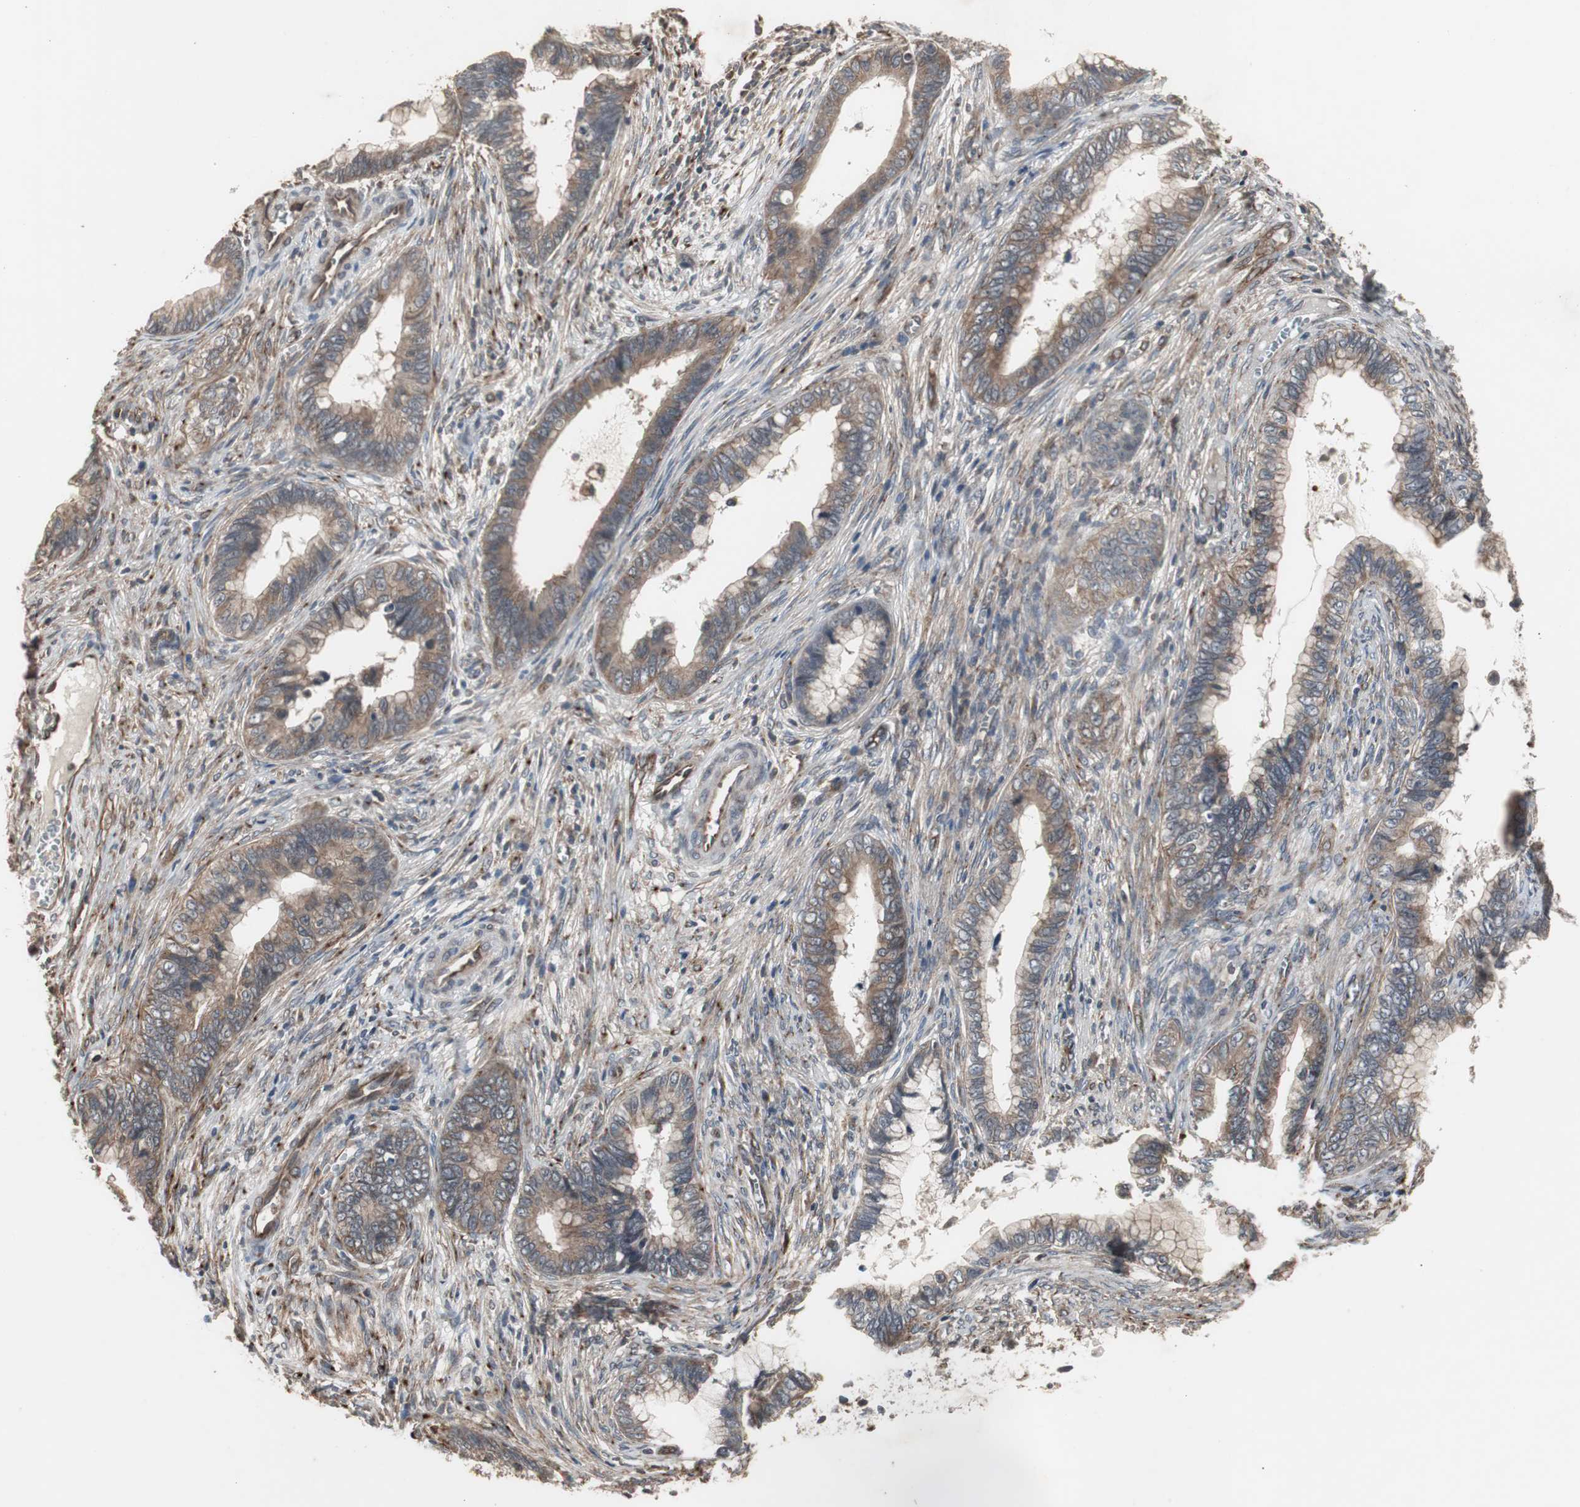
{"staining": {"intensity": "weak", "quantity": ">75%", "location": "cytoplasmic/membranous"}, "tissue": "cervical cancer", "cell_type": "Tumor cells", "image_type": "cancer", "snomed": [{"axis": "morphology", "description": "Adenocarcinoma, NOS"}, {"axis": "topography", "description": "Cervix"}], "caption": "Adenocarcinoma (cervical) was stained to show a protein in brown. There is low levels of weak cytoplasmic/membranous expression in approximately >75% of tumor cells.", "gene": "ATP2B2", "patient": {"sex": "female", "age": 44}}